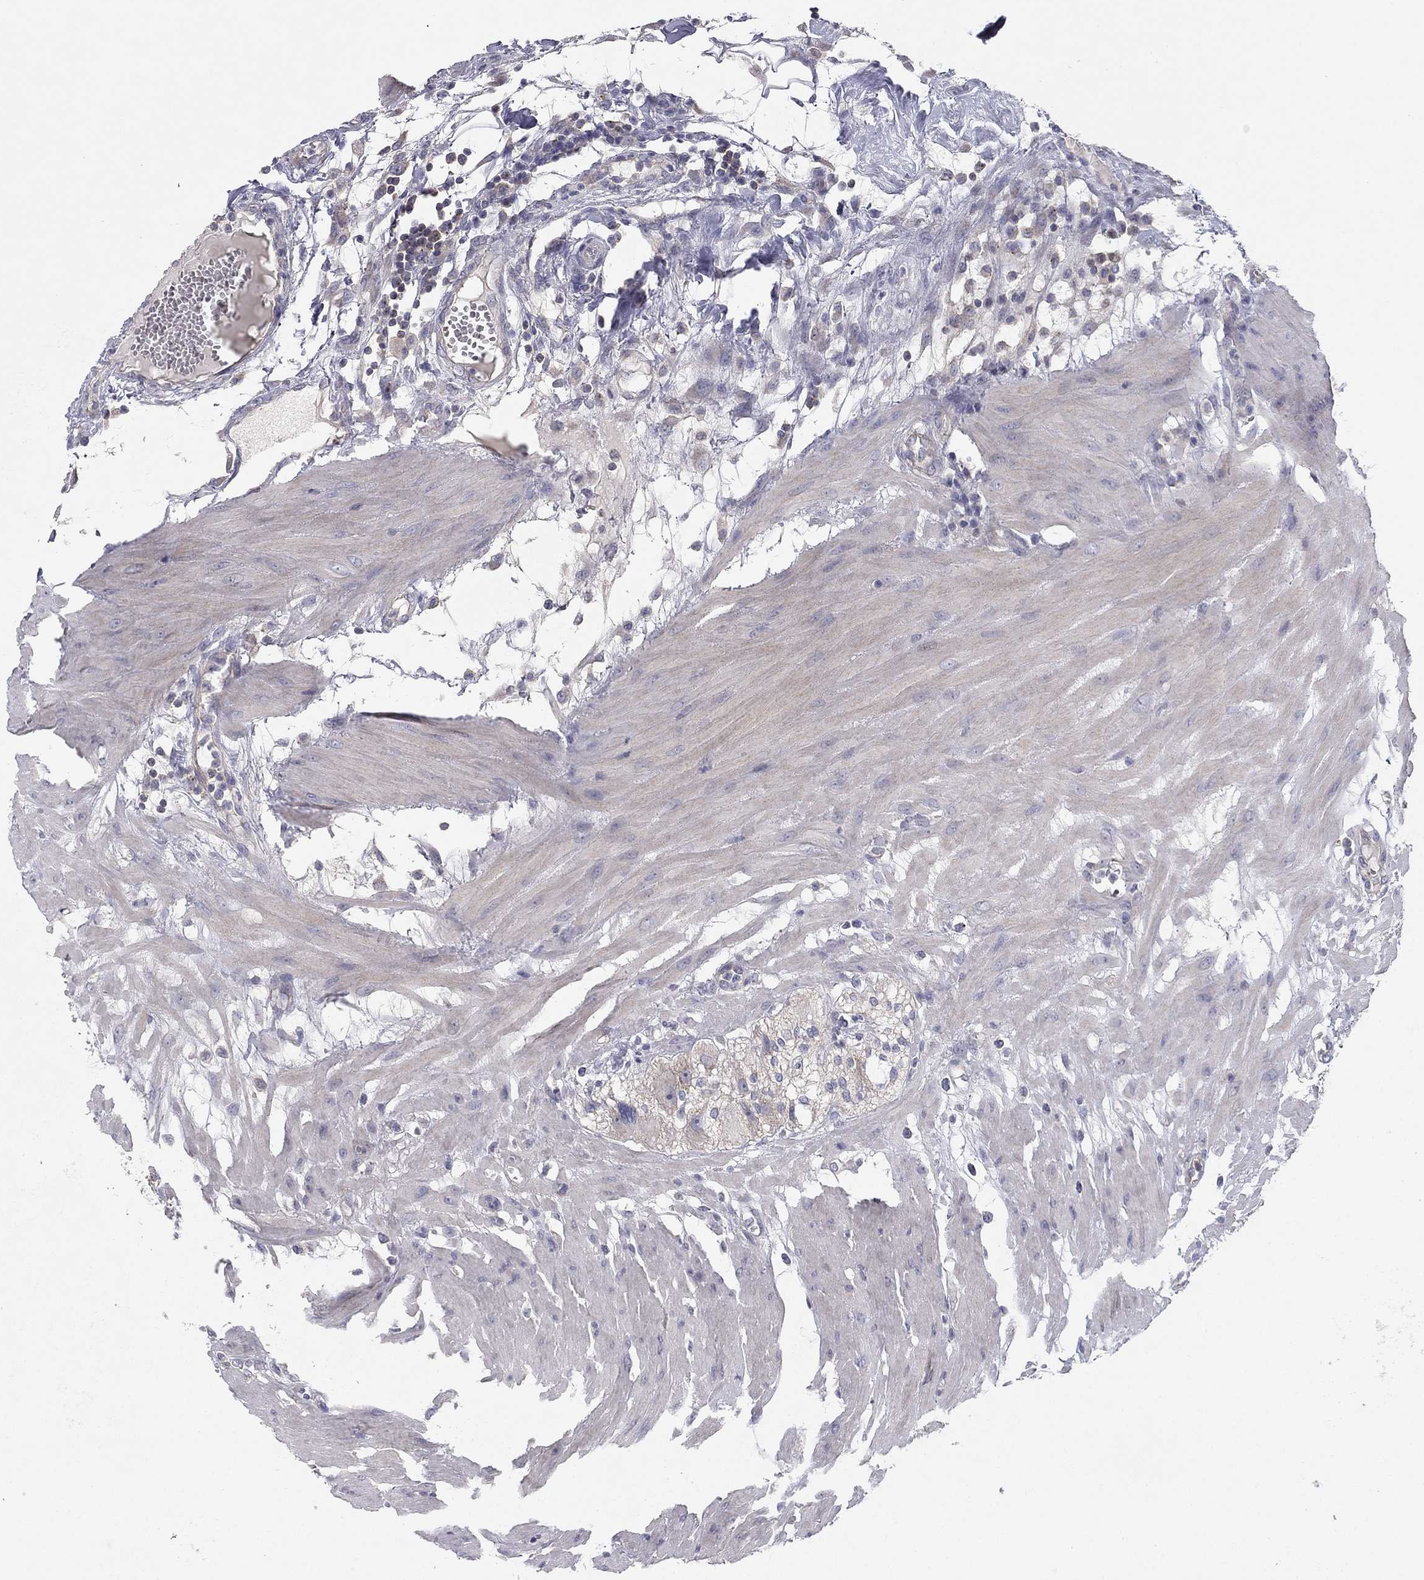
{"staining": {"intensity": "negative", "quantity": "none", "location": "none"}, "tissue": "colon", "cell_type": "Endothelial cells", "image_type": "normal", "snomed": [{"axis": "morphology", "description": "Normal tissue, NOS"}, {"axis": "morphology", "description": "Adenocarcinoma, NOS"}, {"axis": "topography", "description": "Colon"}], "caption": "High magnification brightfield microscopy of normal colon stained with DAB (brown) and counterstained with hematoxylin (blue): endothelial cells show no significant expression.", "gene": "SEPTIN3", "patient": {"sex": "male", "age": 65}}